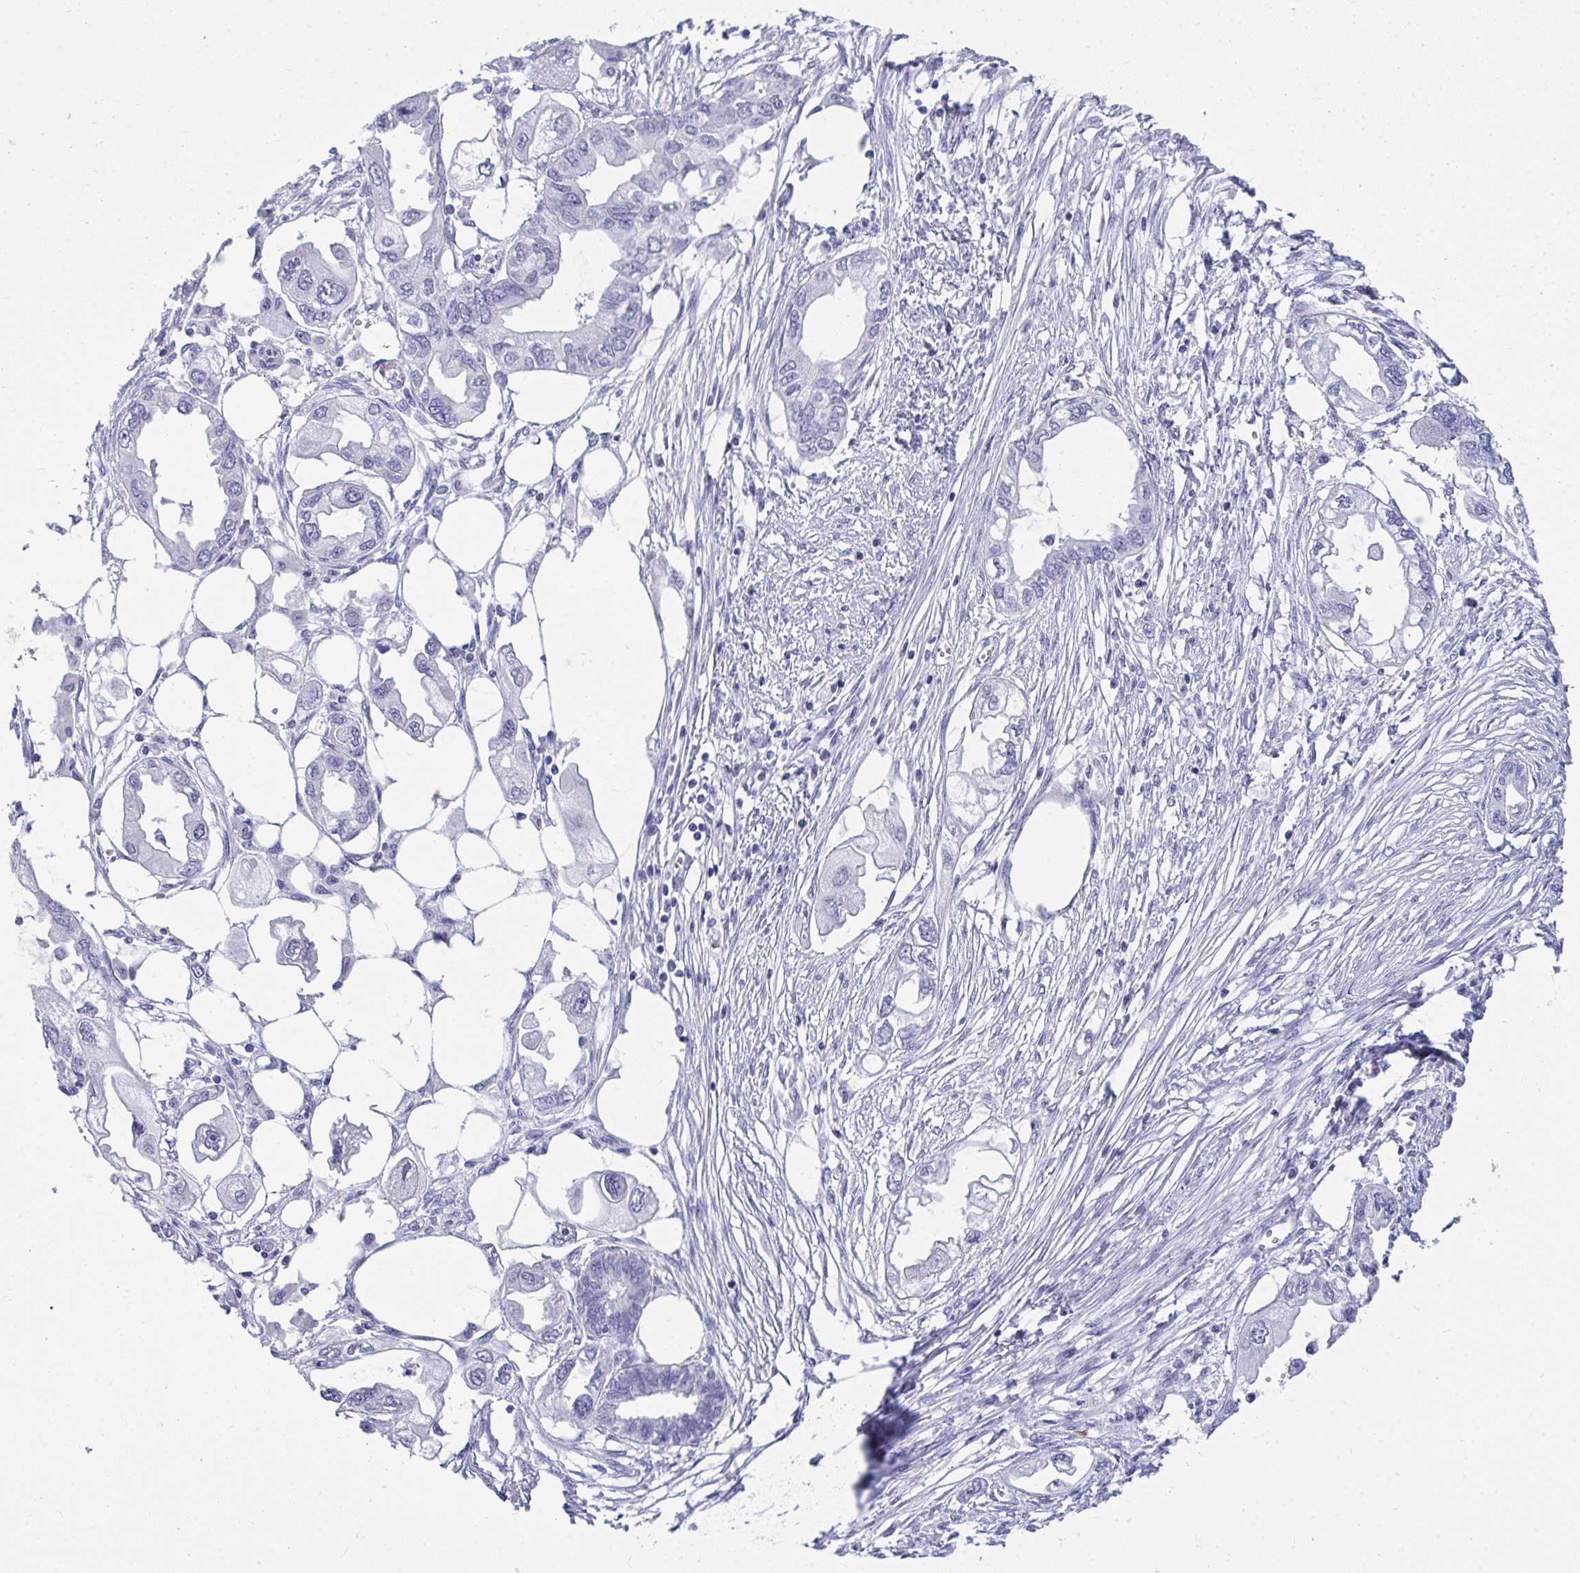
{"staining": {"intensity": "negative", "quantity": "none", "location": "none"}, "tissue": "endometrial cancer", "cell_type": "Tumor cells", "image_type": "cancer", "snomed": [{"axis": "morphology", "description": "Adenocarcinoma, NOS"}, {"axis": "morphology", "description": "Adenocarcinoma, metastatic, NOS"}, {"axis": "topography", "description": "Adipose tissue"}, {"axis": "topography", "description": "Endometrium"}], "caption": "Metastatic adenocarcinoma (endometrial) was stained to show a protein in brown. There is no significant staining in tumor cells. (Brightfield microscopy of DAB immunohistochemistry at high magnification).", "gene": "TSBP1", "patient": {"sex": "female", "age": 67}}